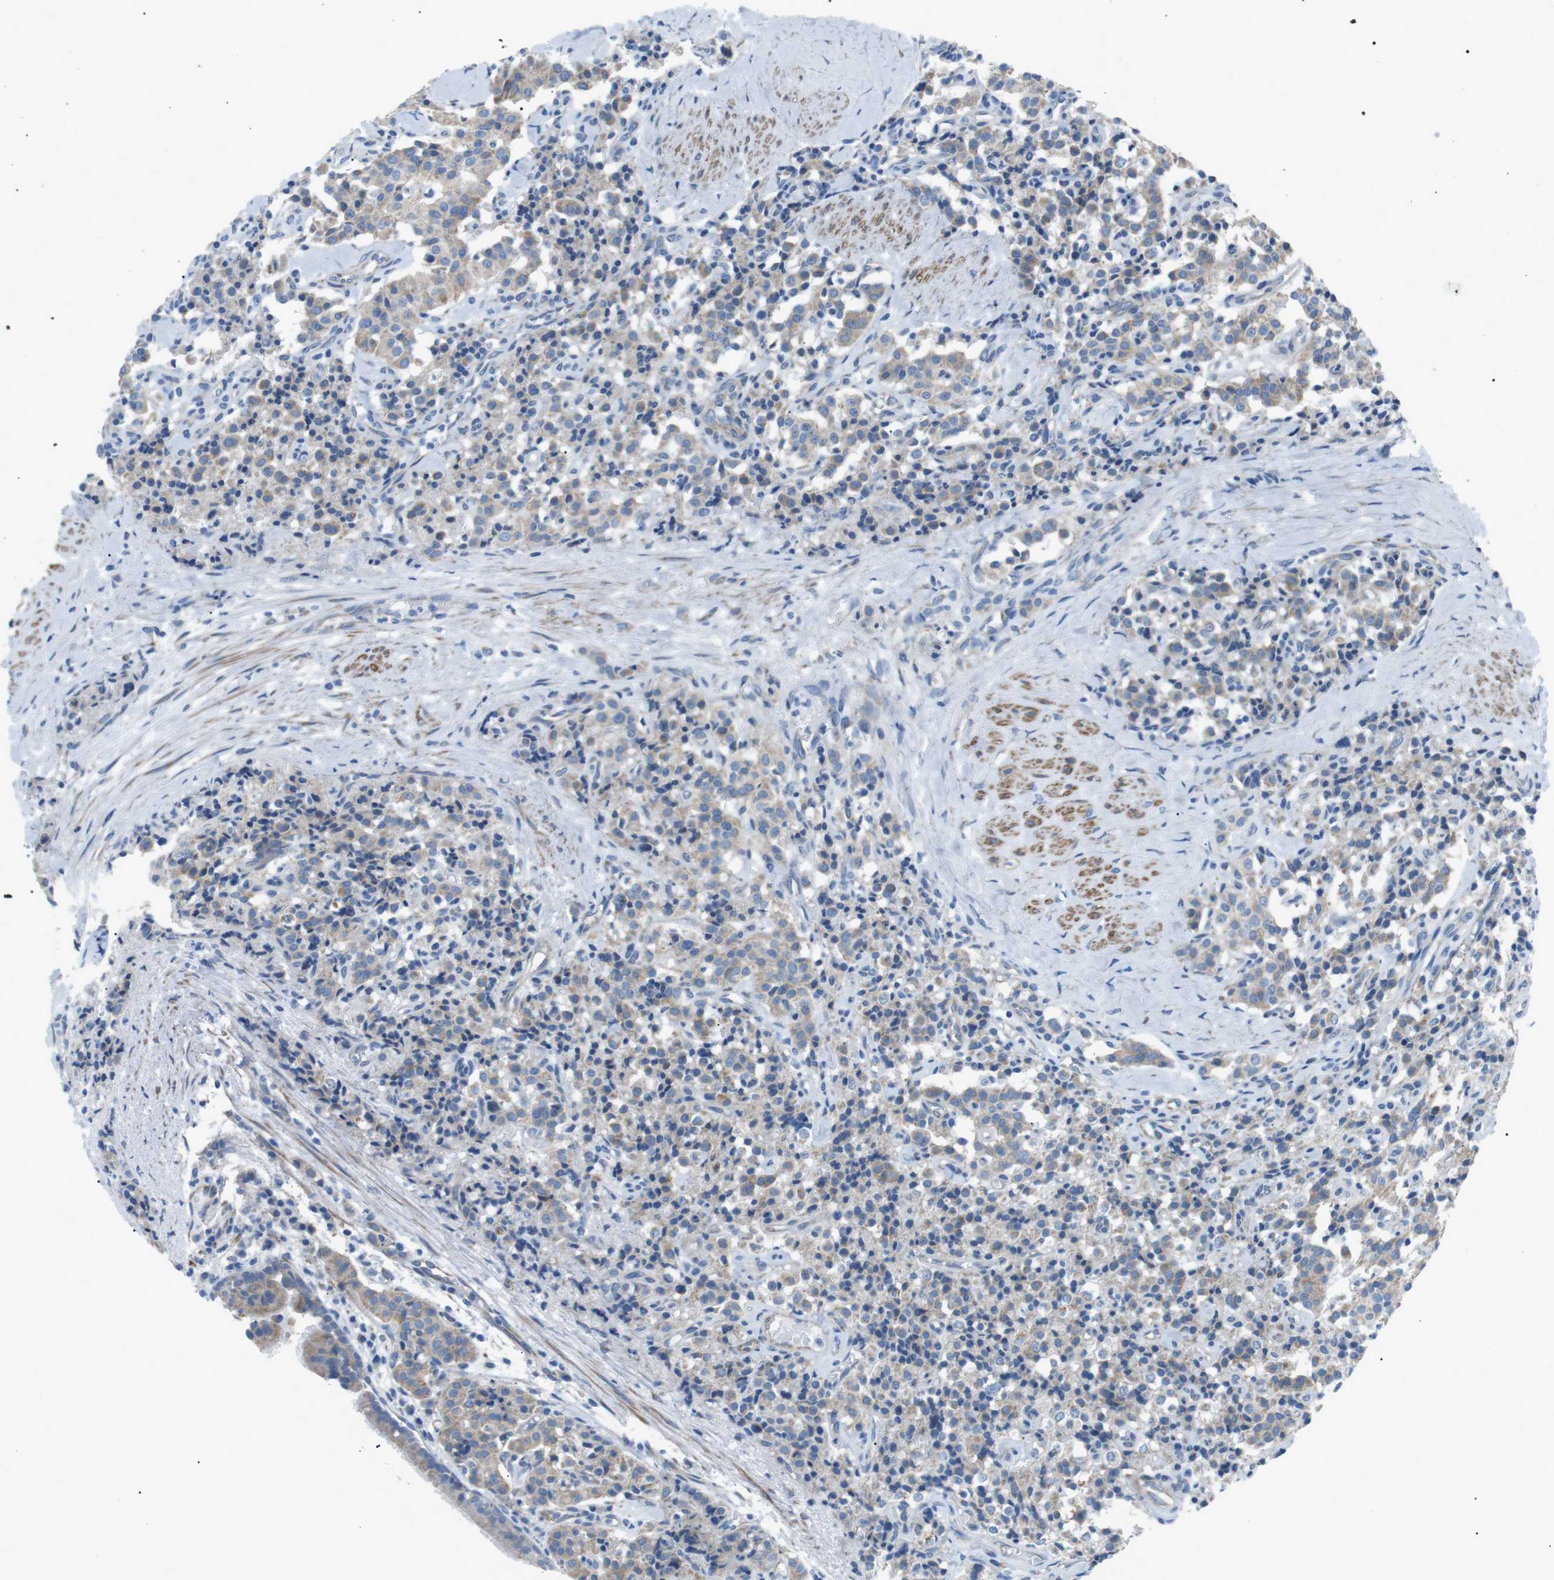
{"staining": {"intensity": "weak", "quantity": "25%-75%", "location": "cytoplasmic/membranous"}, "tissue": "carcinoid", "cell_type": "Tumor cells", "image_type": "cancer", "snomed": [{"axis": "morphology", "description": "Carcinoid, malignant, NOS"}, {"axis": "topography", "description": "Lung"}], "caption": "The micrograph exhibits staining of carcinoid, revealing weak cytoplasmic/membranous protein expression (brown color) within tumor cells.", "gene": "MTARC2", "patient": {"sex": "male", "age": 30}}